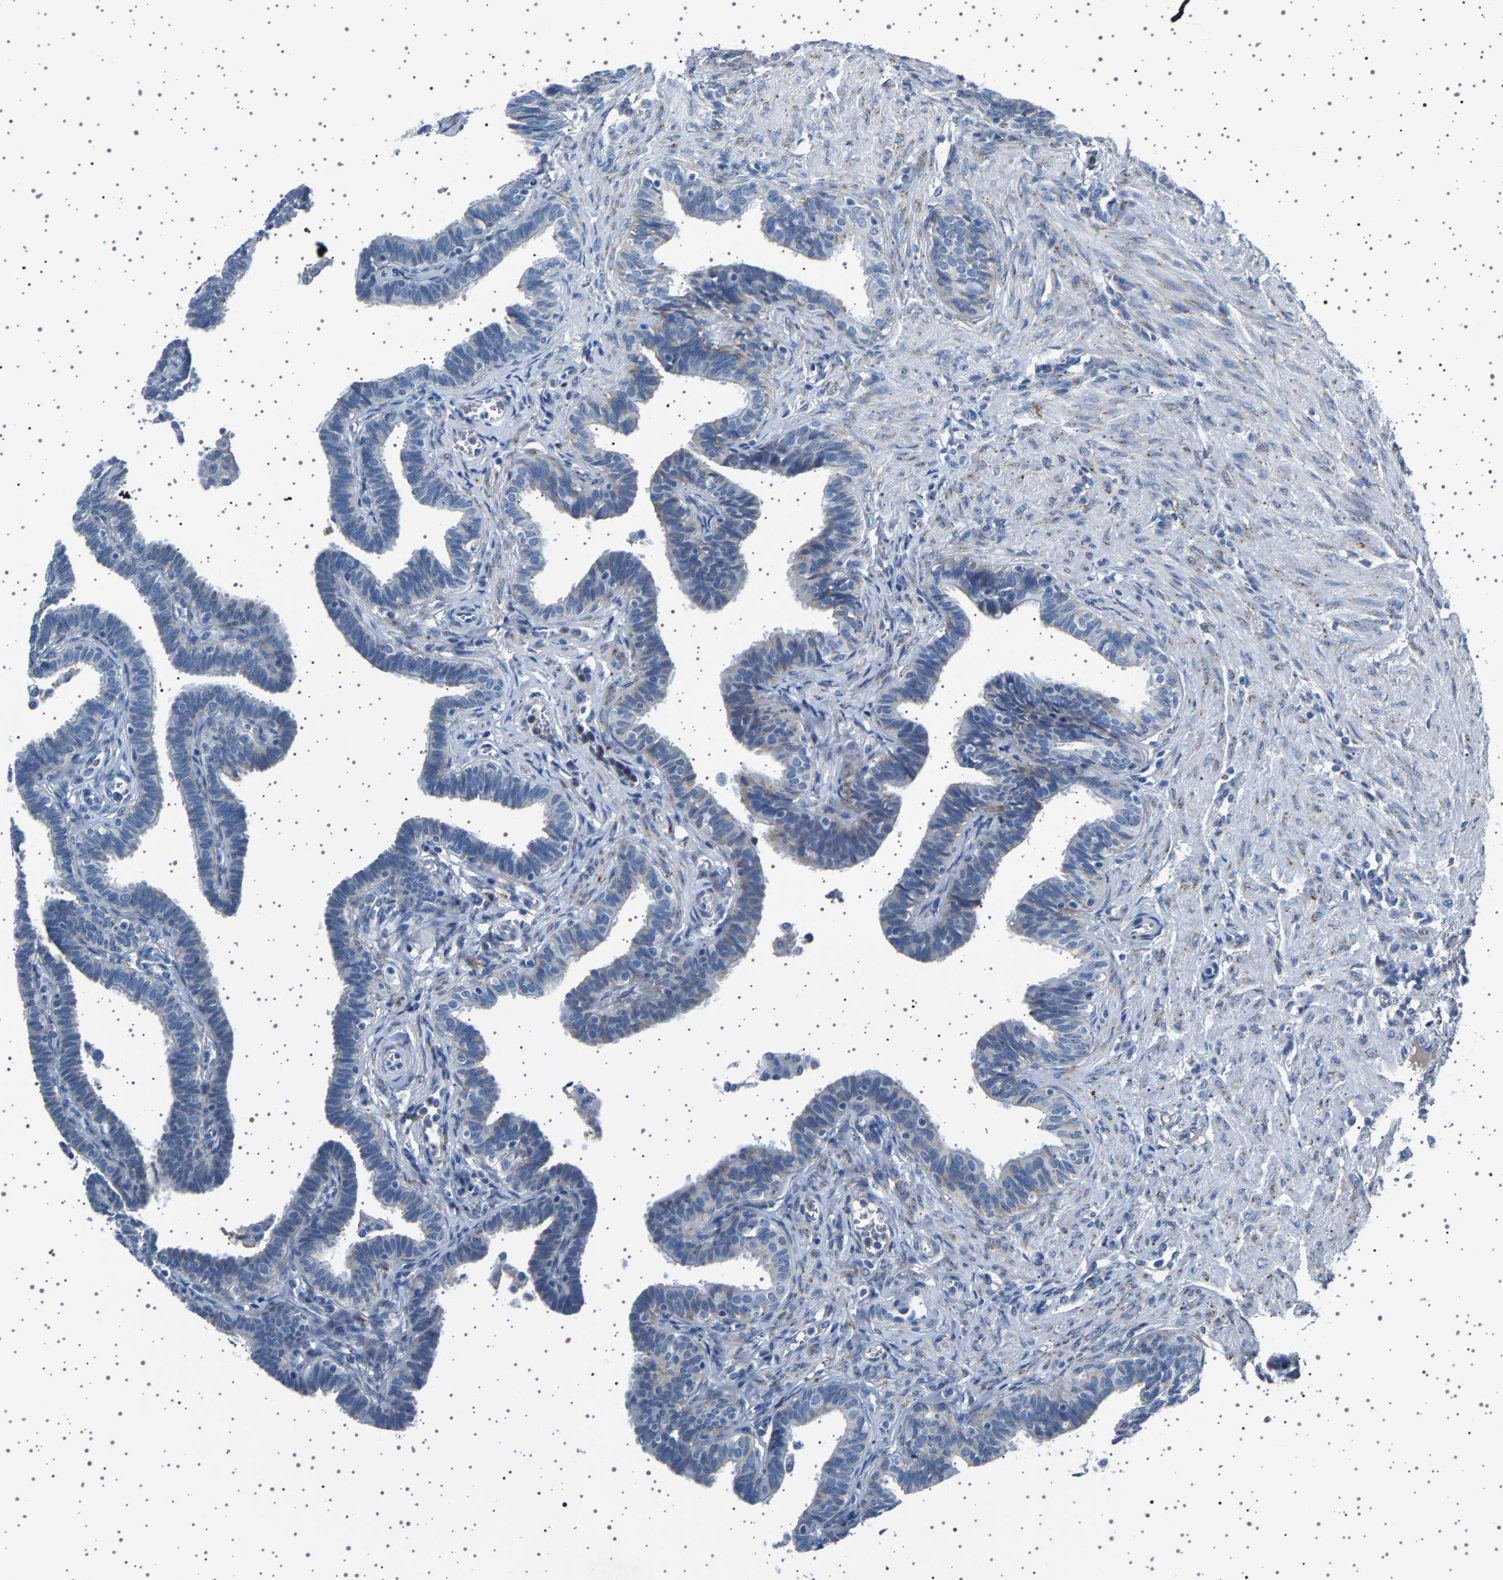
{"staining": {"intensity": "negative", "quantity": "none", "location": "none"}, "tissue": "fallopian tube", "cell_type": "Glandular cells", "image_type": "normal", "snomed": [{"axis": "morphology", "description": "Normal tissue, NOS"}, {"axis": "topography", "description": "Fallopian tube"}, {"axis": "topography", "description": "Ovary"}], "caption": "IHC photomicrograph of normal human fallopian tube stained for a protein (brown), which reveals no staining in glandular cells. (DAB IHC with hematoxylin counter stain).", "gene": "FTCD", "patient": {"sex": "female", "age": 23}}